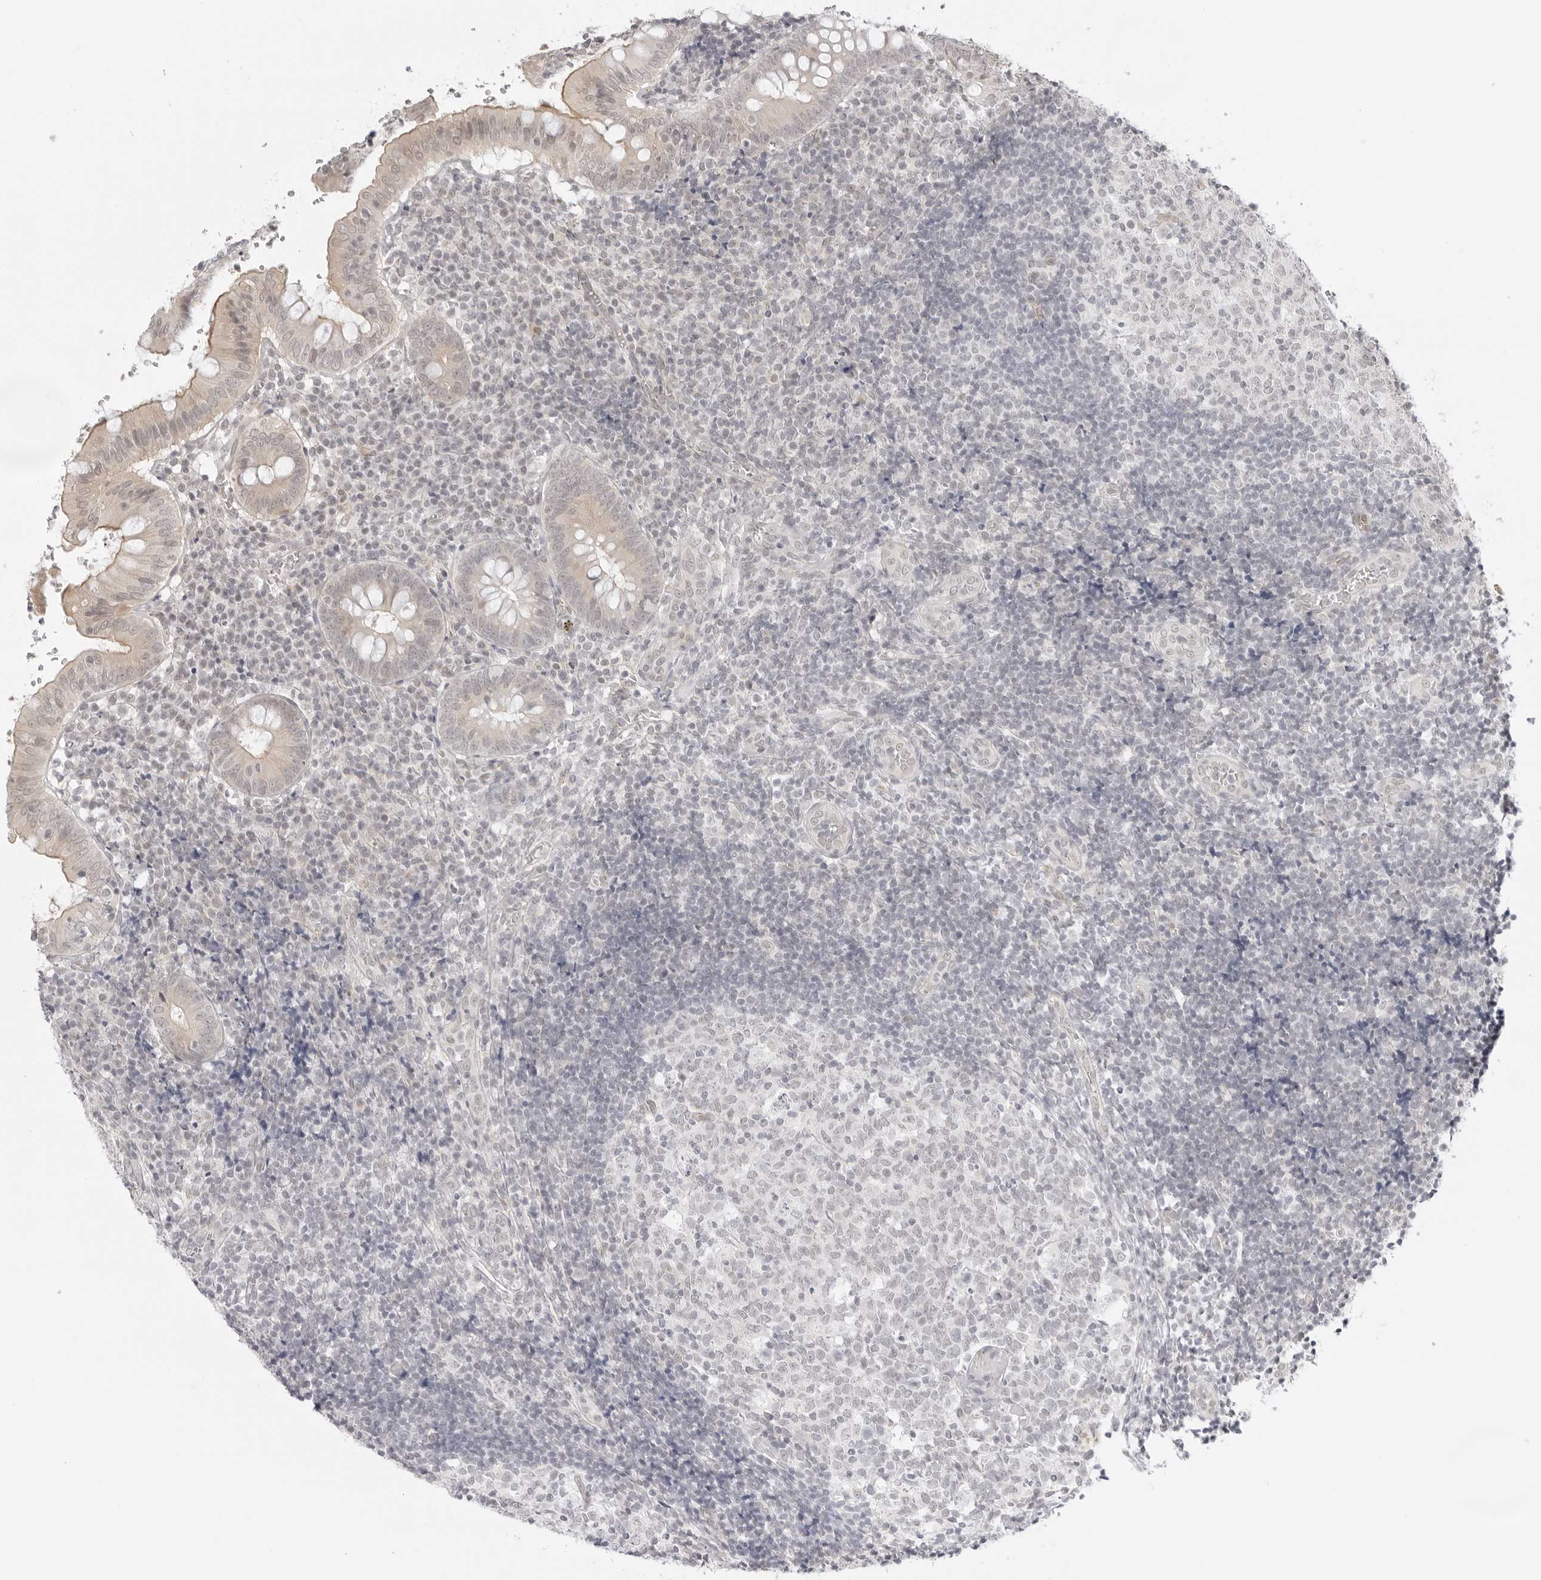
{"staining": {"intensity": "weak", "quantity": "25%-75%", "location": "cytoplasmic/membranous,nuclear"}, "tissue": "appendix", "cell_type": "Glandular cells", "image_type": "normal", "snomed": [{"axis": "morphology", "description": "Normal tissue, NOS"}, {"axis": "topography", "description": "Appendix"}], "caption": "DAB immunohistochemical staining of normal human appendix displays weak cytoplasmic/membranous,nuclear protein staining in approximately 25%-75% of glandular cells.", "gene": "MED18", "patient": {"sex": "male", "age": 8}}